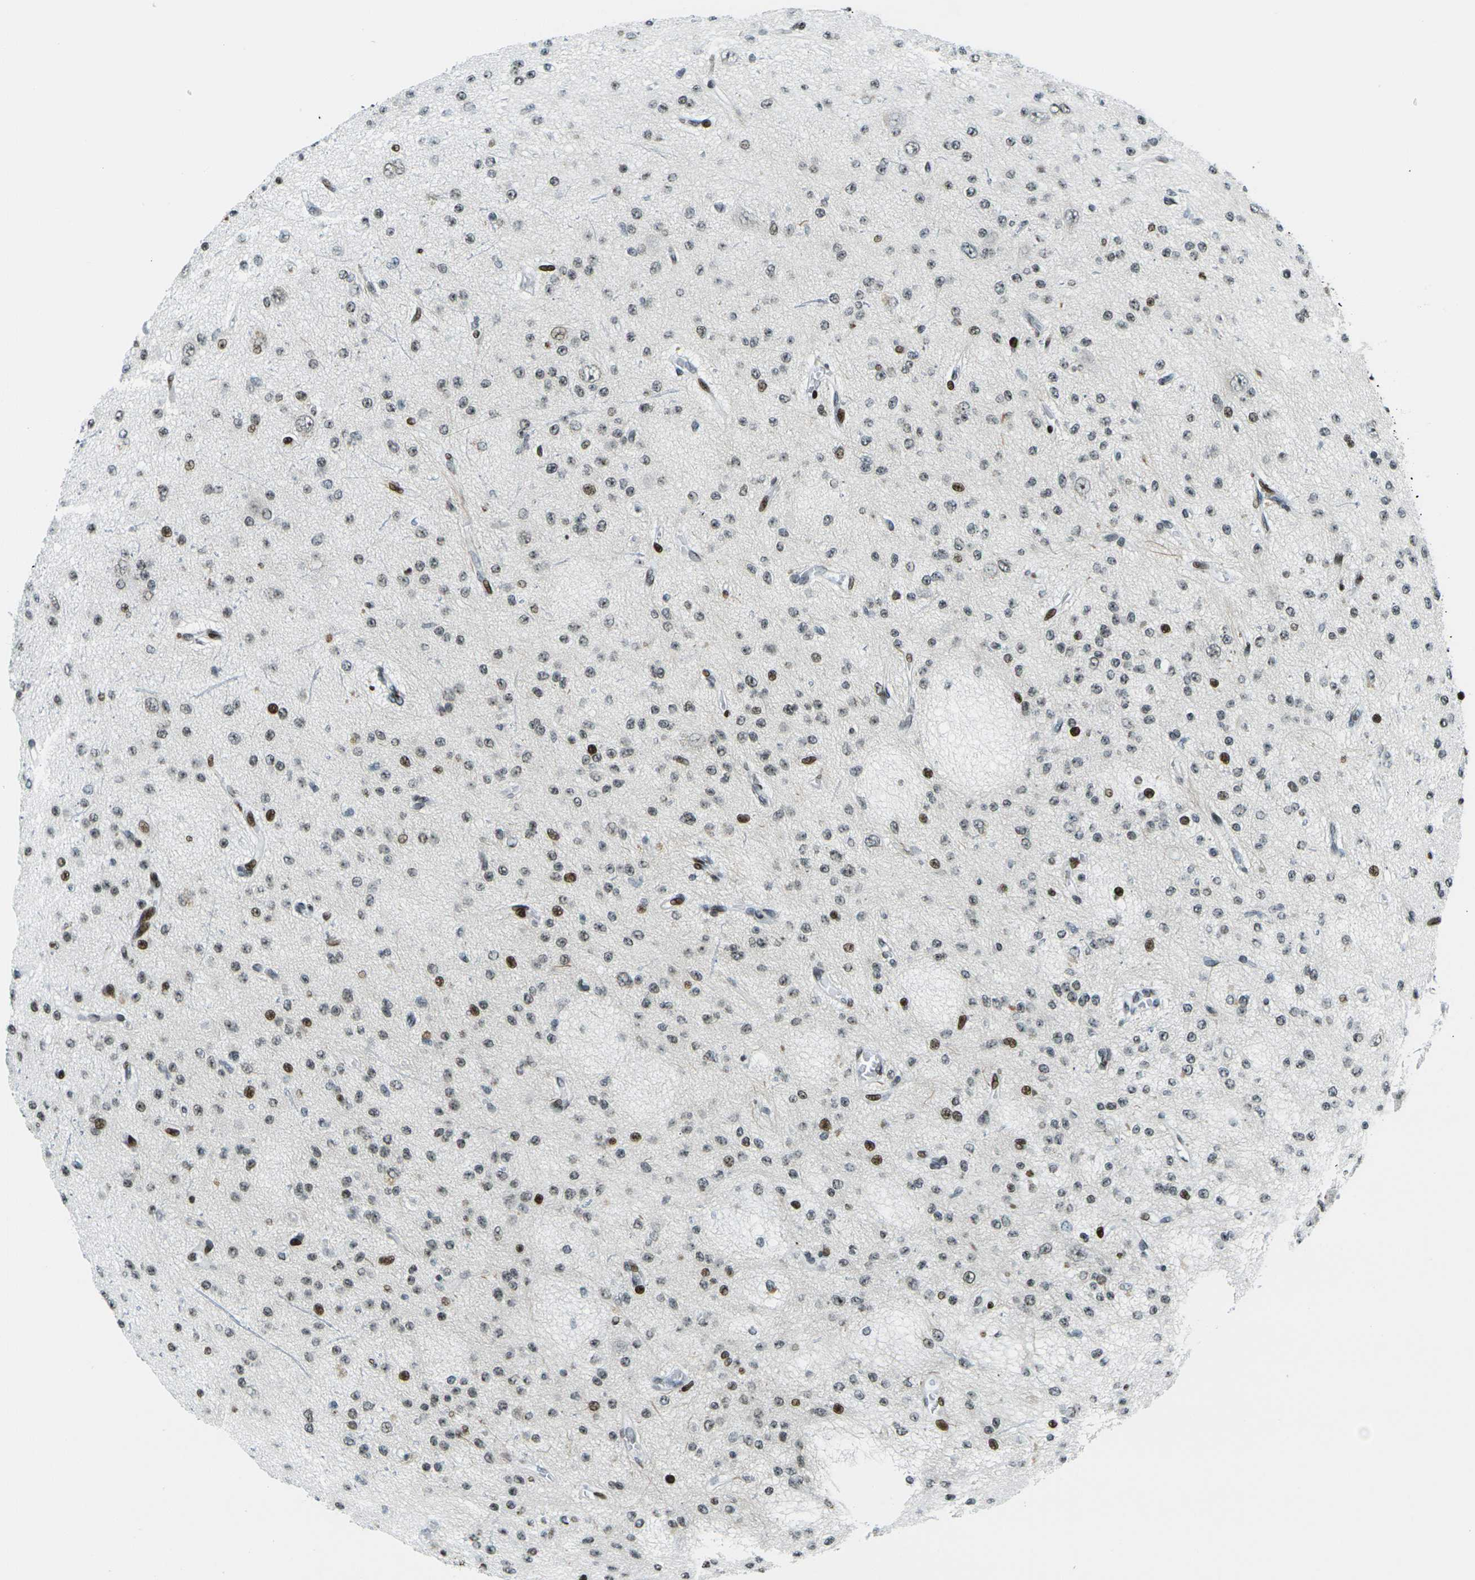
{"staining": {"intensity": "moderate", "quantity": "<25%", "location": "nuclear"}, "tissue": "glioma", "cell_type": "Tumor cells", "image_type": "cancer", "snomed": [{"axis": "morphology", "description": "Glioma, malignant, Low grade"}, {"axis": "topography", "description": "Brain"}], "caption": "Immunohistochemical staining of glioma demonstrates low levels of moderate nuclear protein expression in approximately <25% of tumor cells.", "gene": "H3-3A", "patient": {"sex": "male", "age": 38}}